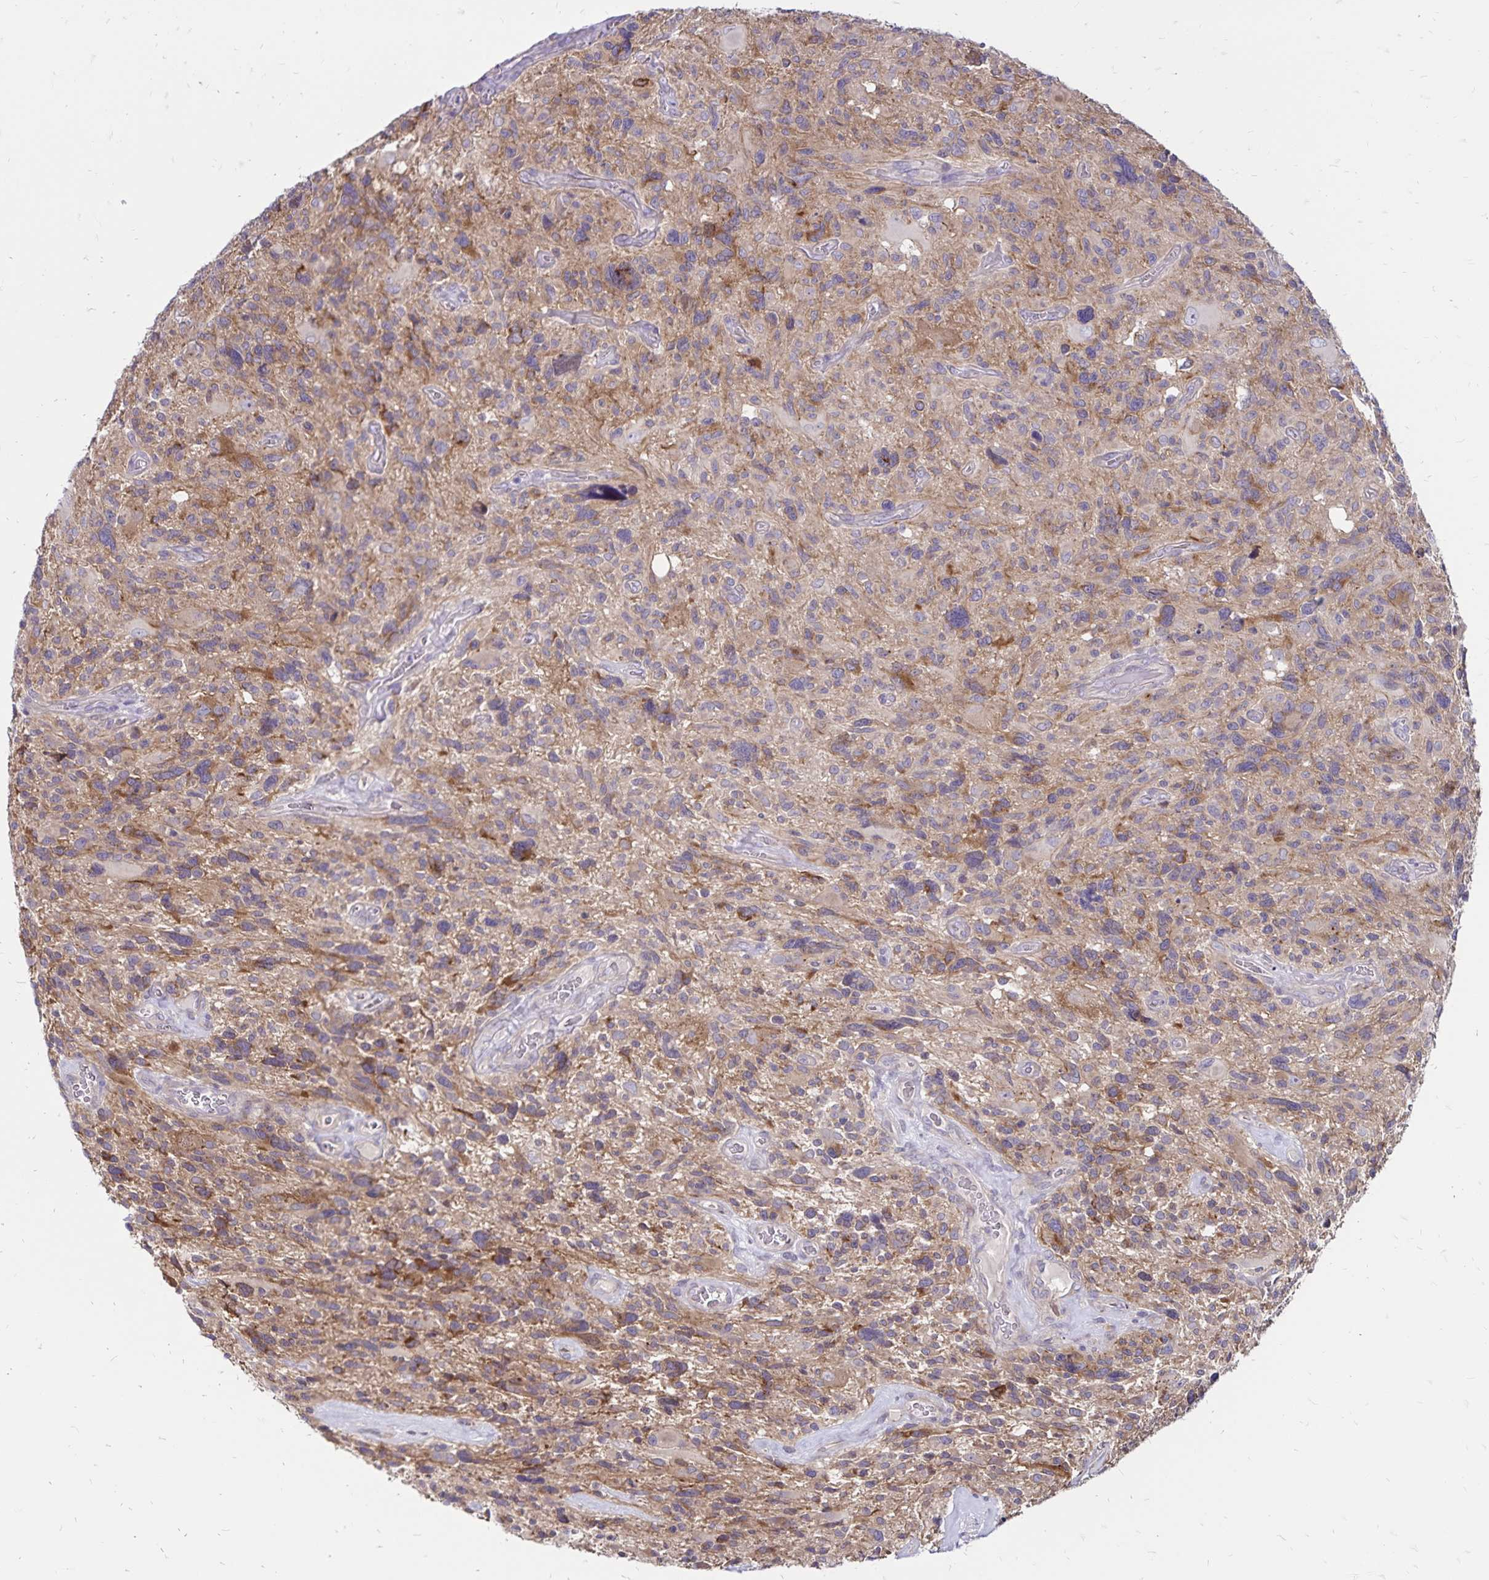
{"staining": {"intensity": "moderate", "quantity": "25%-75%", "location": "cytoplasmic/membranous"}, "tissue": "glioma", "cell_type": "Tumor cells", "image_type": "cancer", "snomed": [{"axis": "morphology", "description": "Glioma, malignant, High grade"}, {"axis": "topography", "description": "Brain"}], "caption": "Malignant glioma (high-grade) stained with a protein marker reveals moderate staining in tumor cells.", "gene": "FSD1", "patient": {"sex": "male", "age": 49}}